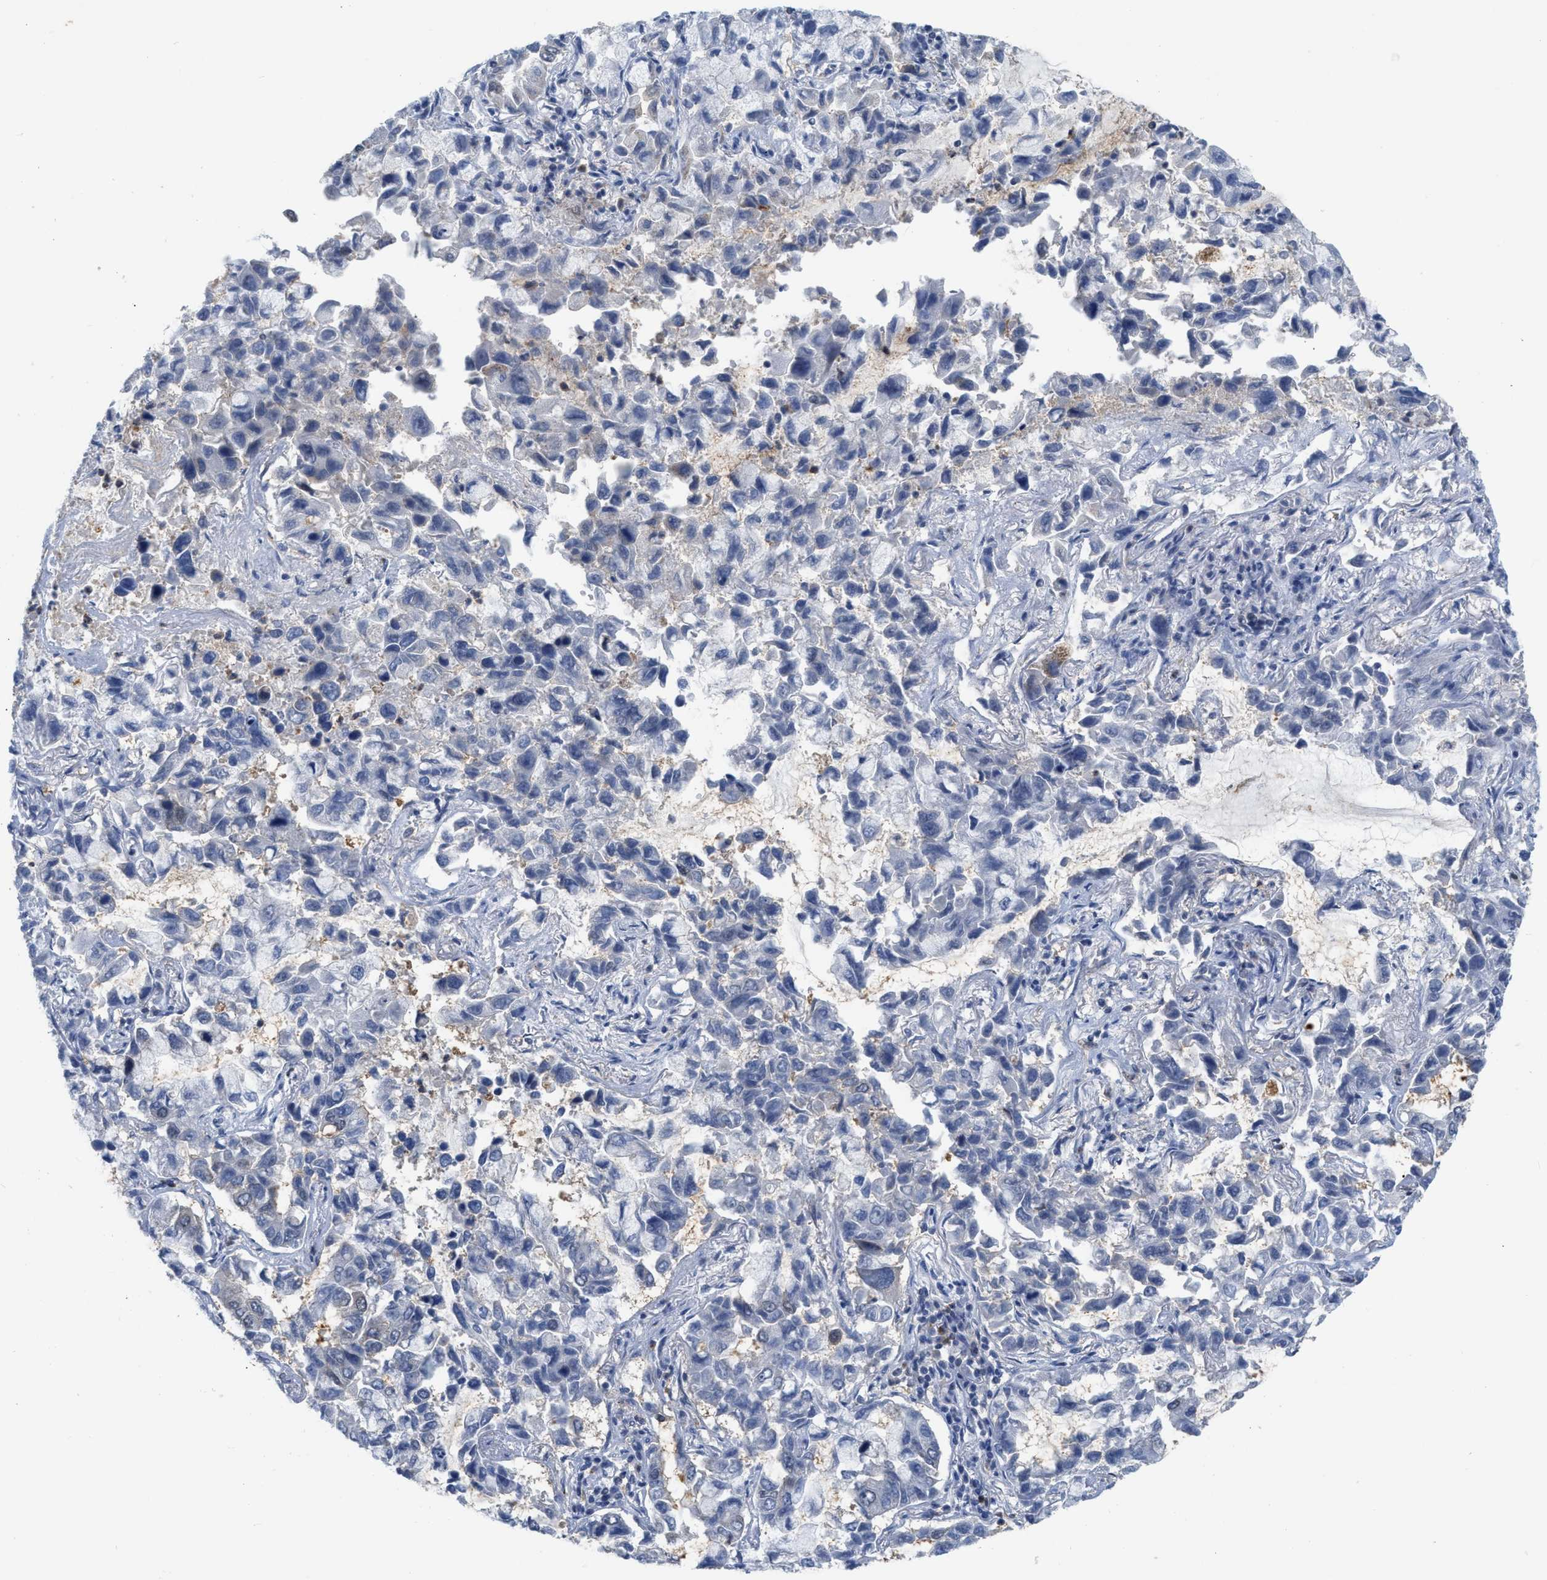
{"staining": {"intensity": "negative", "quantity": "none", "location": "none"}, "tissue": "lung cancer", "cell_type": "Tumor cells", "image_type": "cancer", "snomed": [{"axis": "morphology", "description": "Adenocarcinoma, NOS"}, {"axis": "topography", "description": "Lung"}], "caption": "This is an immunohistochemistry image of human lung adenocarcinoma. There is no positivity in tumor cells.", "gene": "BAIAP2L1", "patient": {"sex": "male", "age": 64}}